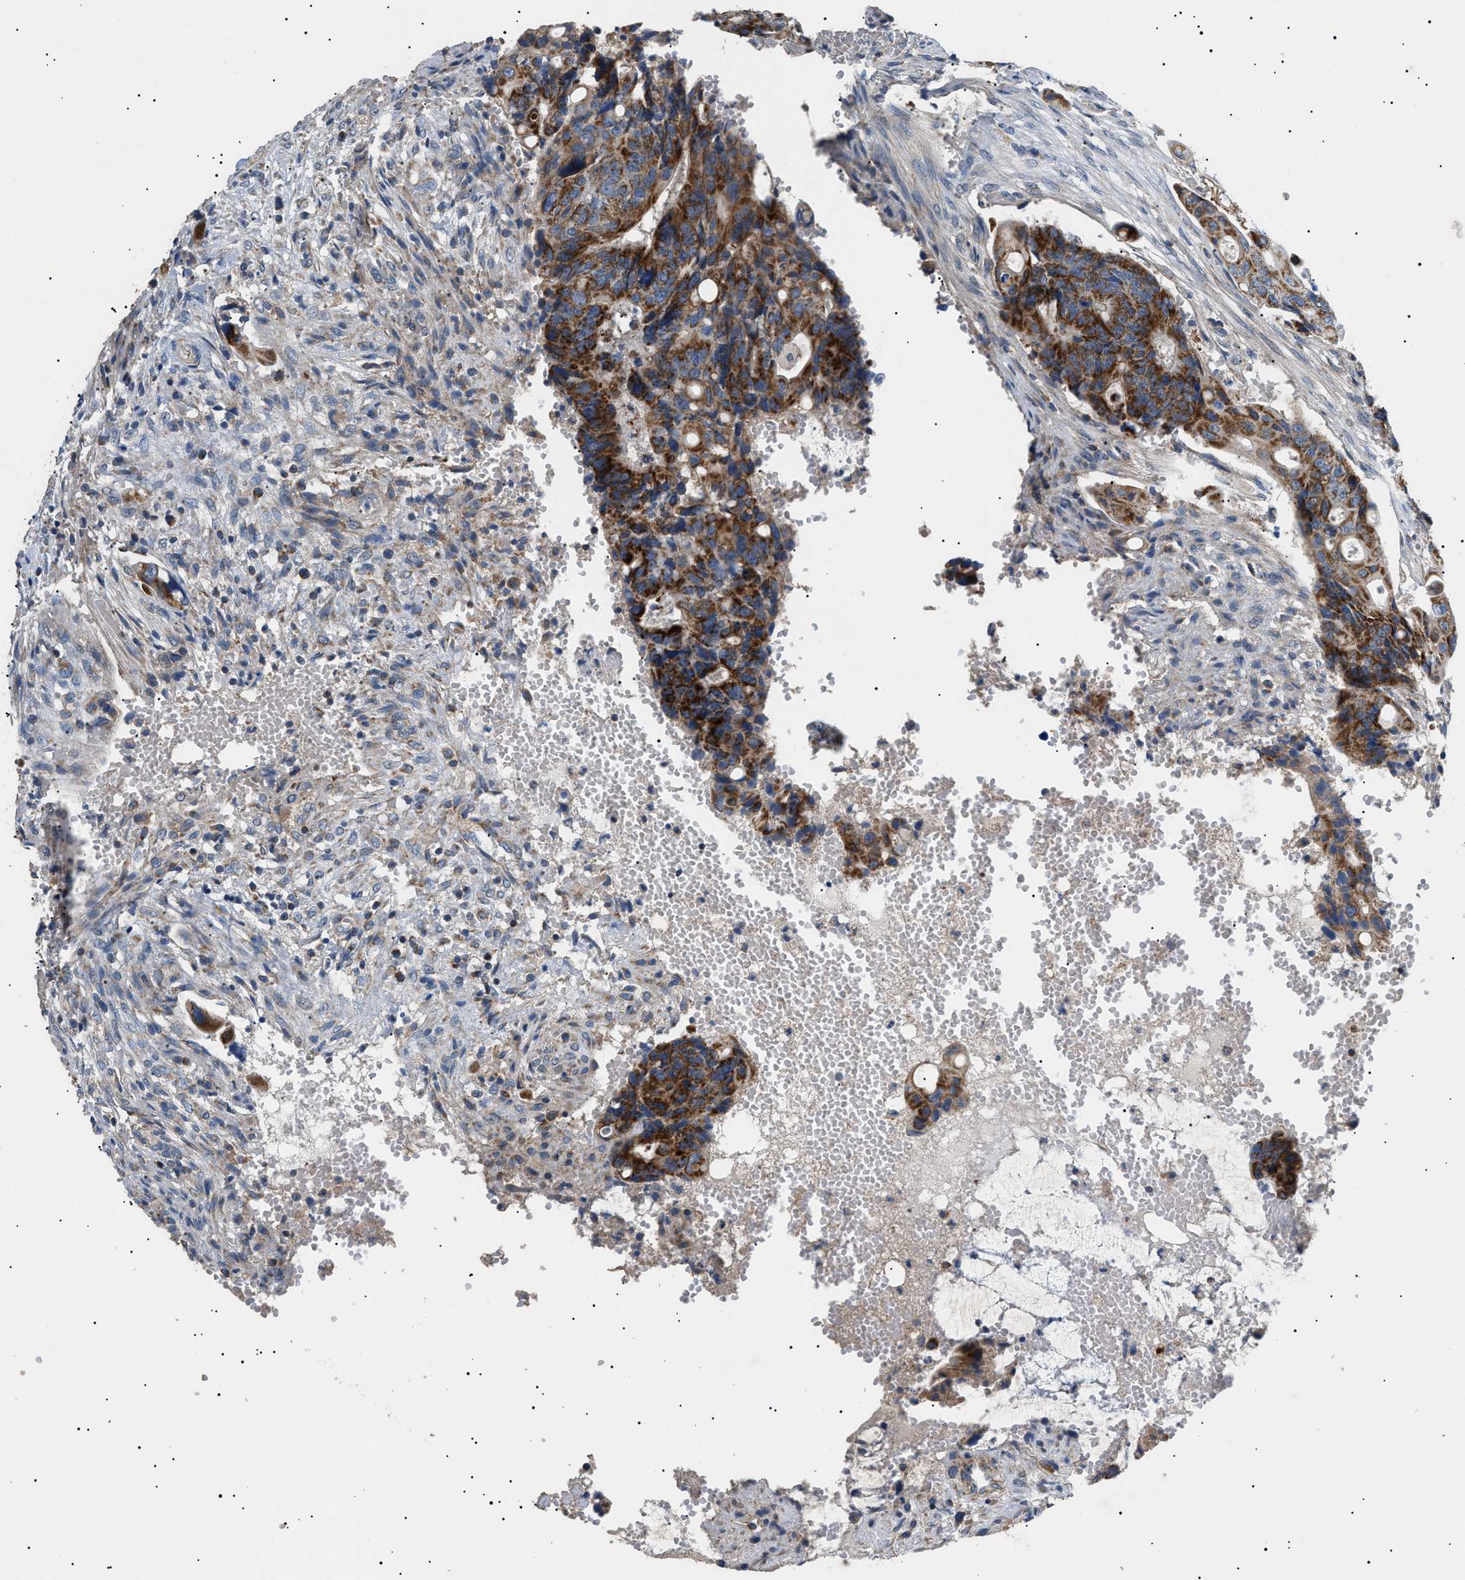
{"staining": {"intensity": "strong", "quantity": ">75%", "location": "cytoplasmic/membranous"}, "tissue": "colorectal cancer", "cell_type": "Tumor cells", "image_type": "cancer", "snomed": [{"axis": "morphology", "description": "Adenocarcinoma, NOS"}, {"axis": "topography", "description": "Colon"}], "caption": "Immunohistochemical staining of human adenocarcinoma (colorectal) exhibits high levels of strong cytoplasmic/membranous protein positivity in about >75% of tumor cells.", "gene": "TOMM6", "patient": {"sex": "female", "age": 57}}